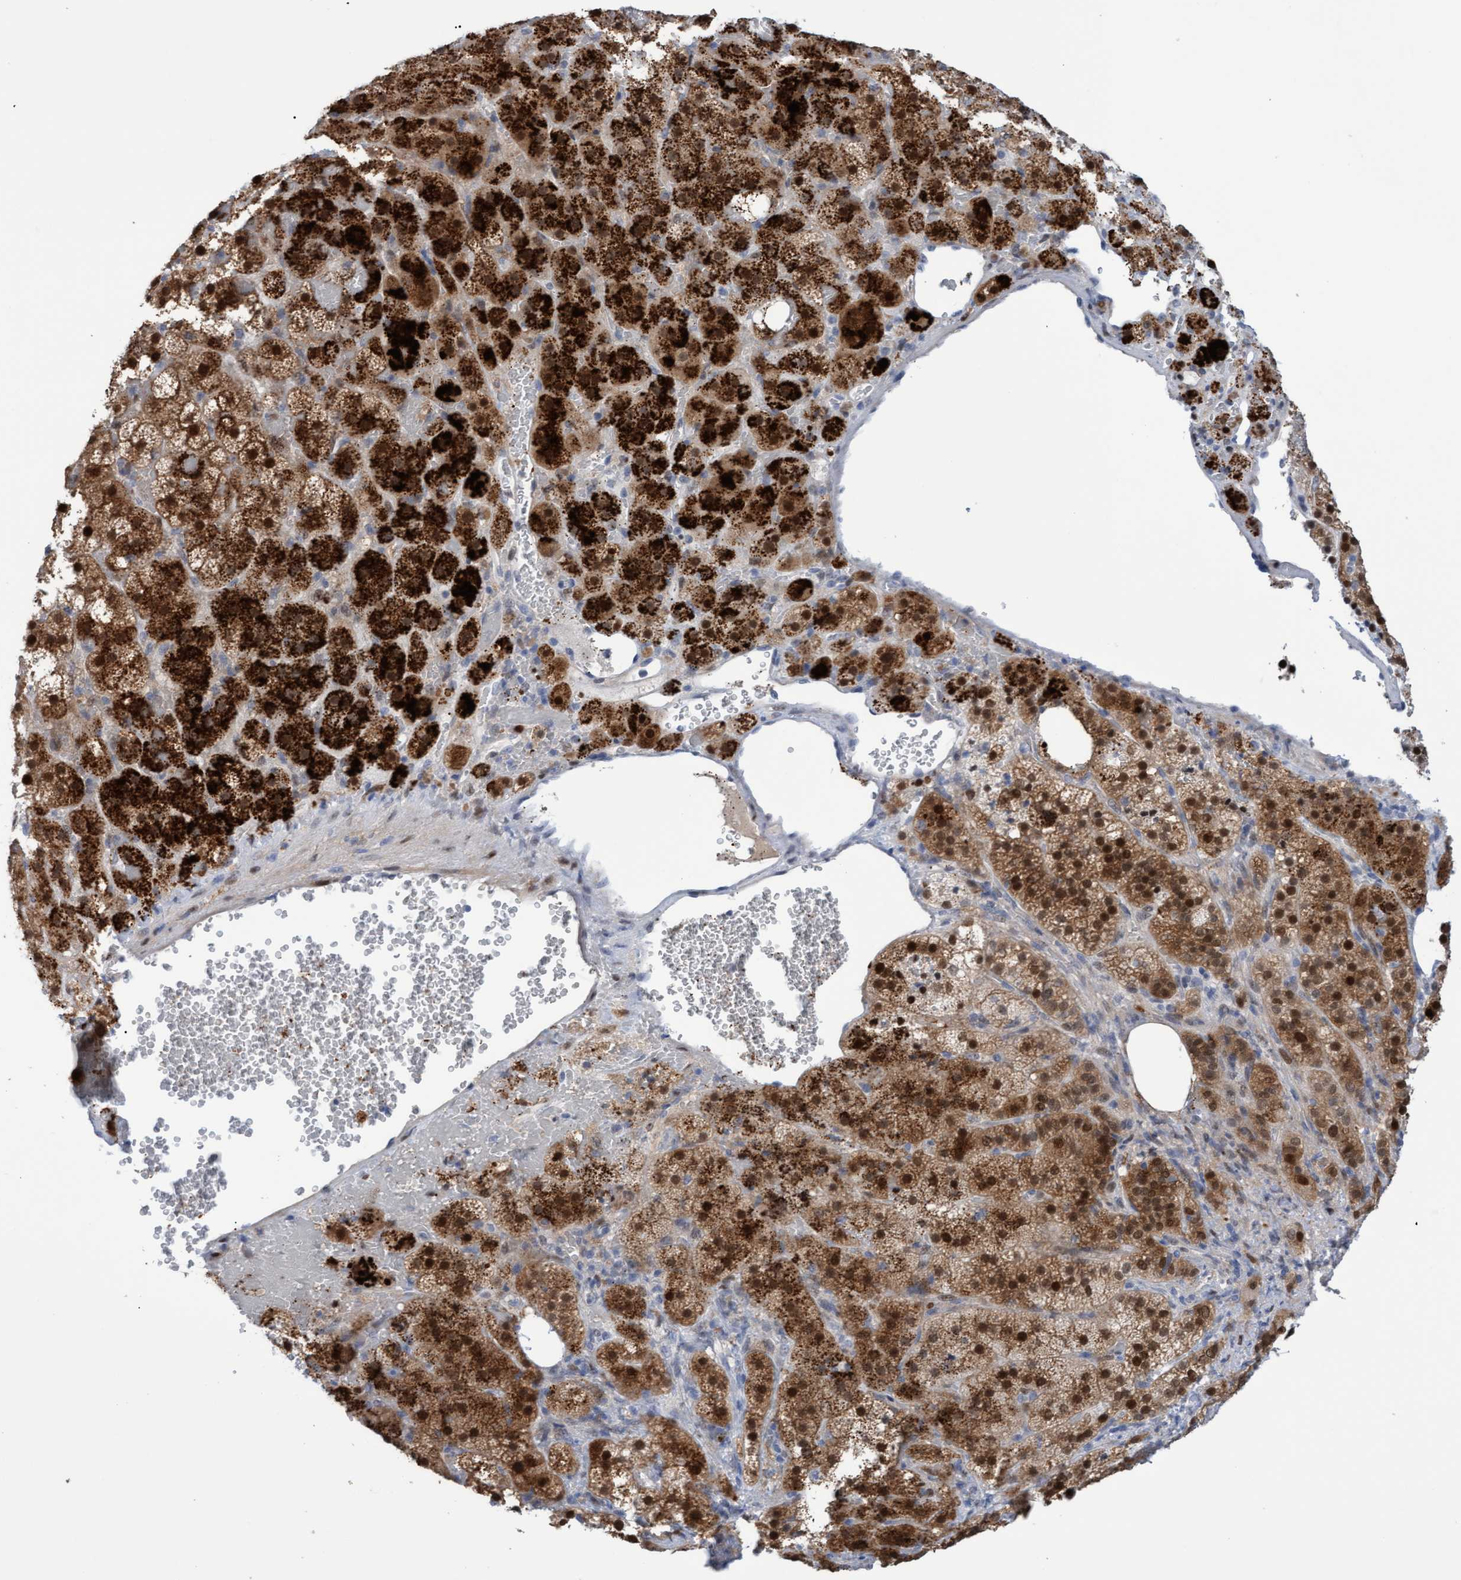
{"staining": {"intensity": "strong", "quantity": ">75%", "location": "cytoplasmic/membranous,nuclear"}, "tissue": "adrenal gland", "cell_type": "Glandular cells", "image_type": "normal", "snomed": [{"axis": "morphology", "description": "Normal tissue, NOS"}, {"axis": "topography", "description": "Adrenal gland"}], "caption": "A high-resolution histopathology image shows IHC staining of benign adrenal gland, which shows strong cytoplasmic/membranous,nuclear staining in approximately >75% of glandular cells.", "gene": "PINX1", "patient": {"sex": "female", "age": 59}}